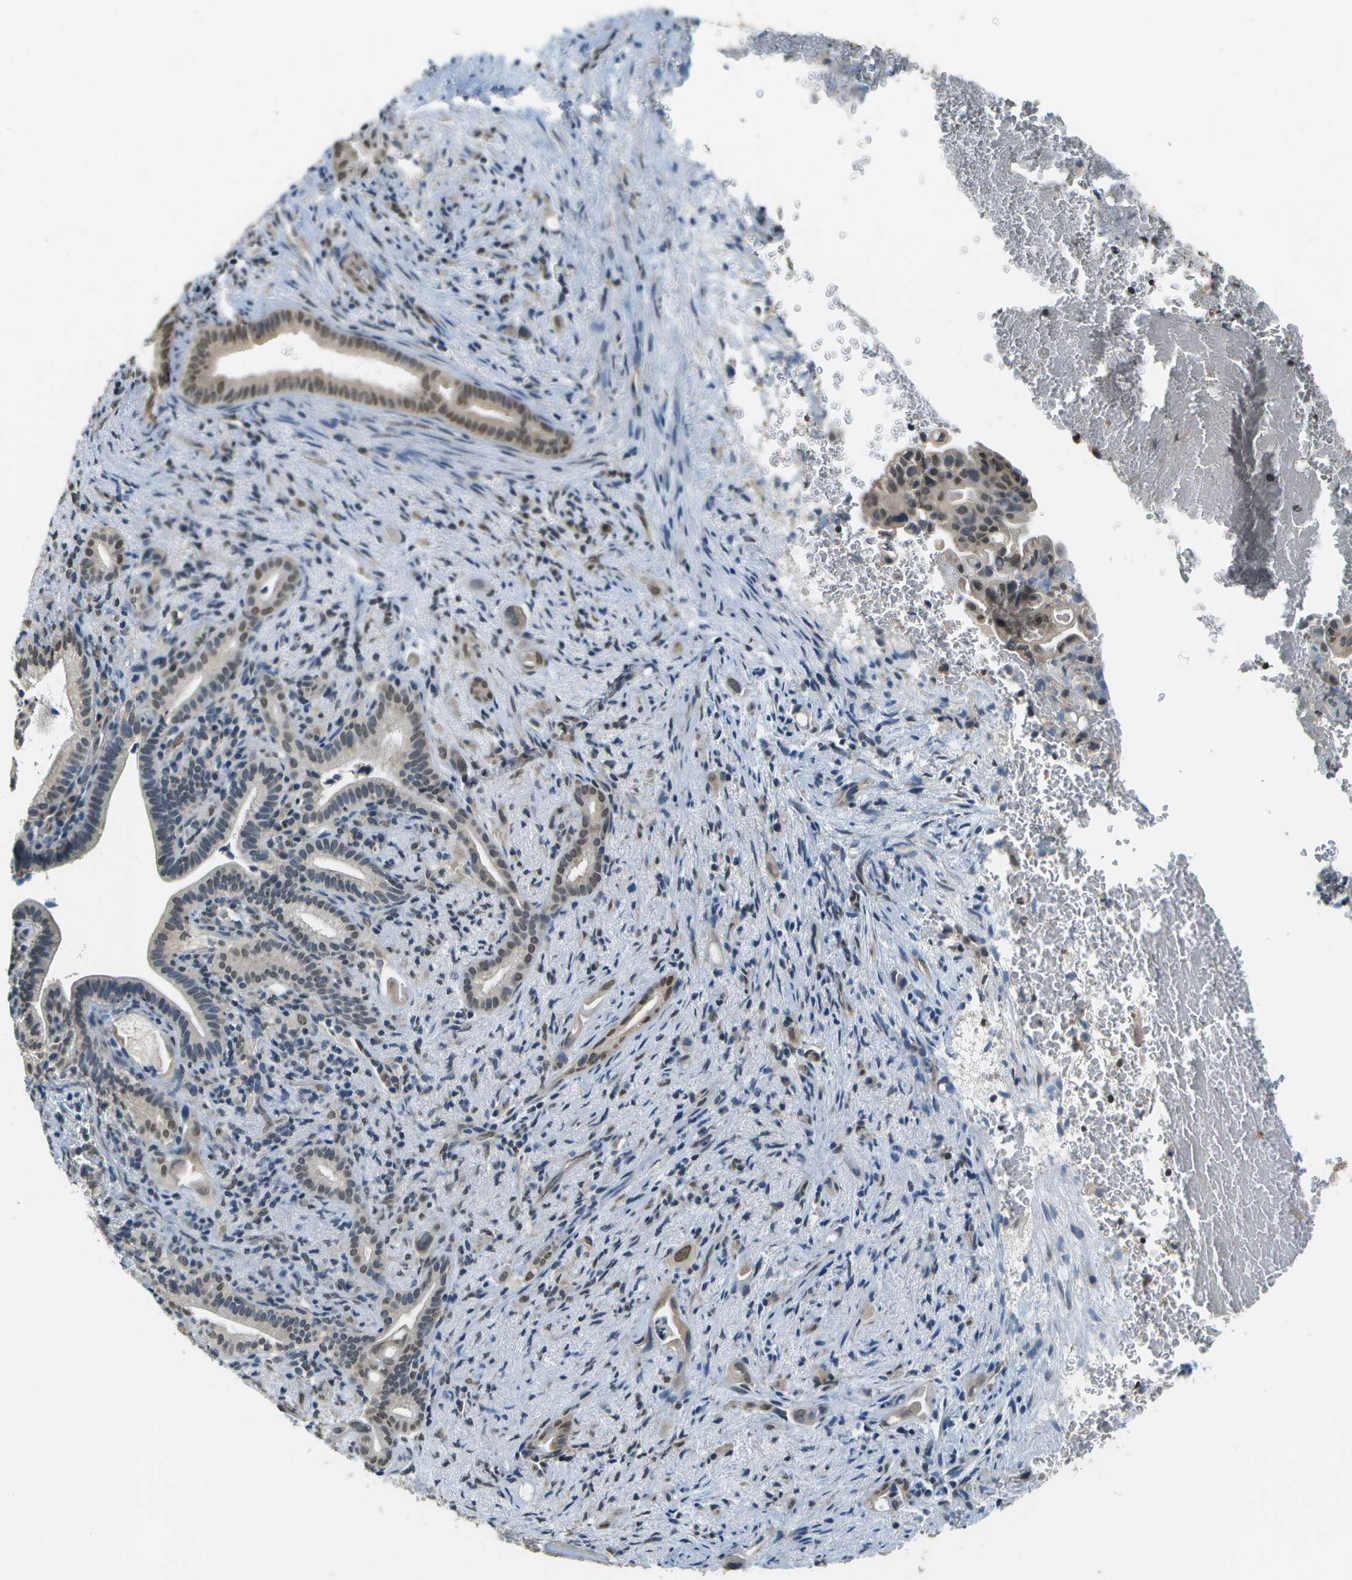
{"staining": {"intensity": "moderate", "quantity": "25%-75%", "location": "nuclear"}, "tissue": "liver cancer", "cell_type": "Tumor cells", "image_type": "cancer", "snomed": [{"axis": "morphology", "description": "Cholangiocarcinoma"}, {"axis": "topography", "description": "Liver"}], "caption": "Immunohistochemistry of human liver cholangiocarcinoma demonstrates medium levels of moderate nuclear positivity in approximately 25%-75% of tumor cells.", "gene": "ABL2", "patient": {"sex": "female", "age": 68}}